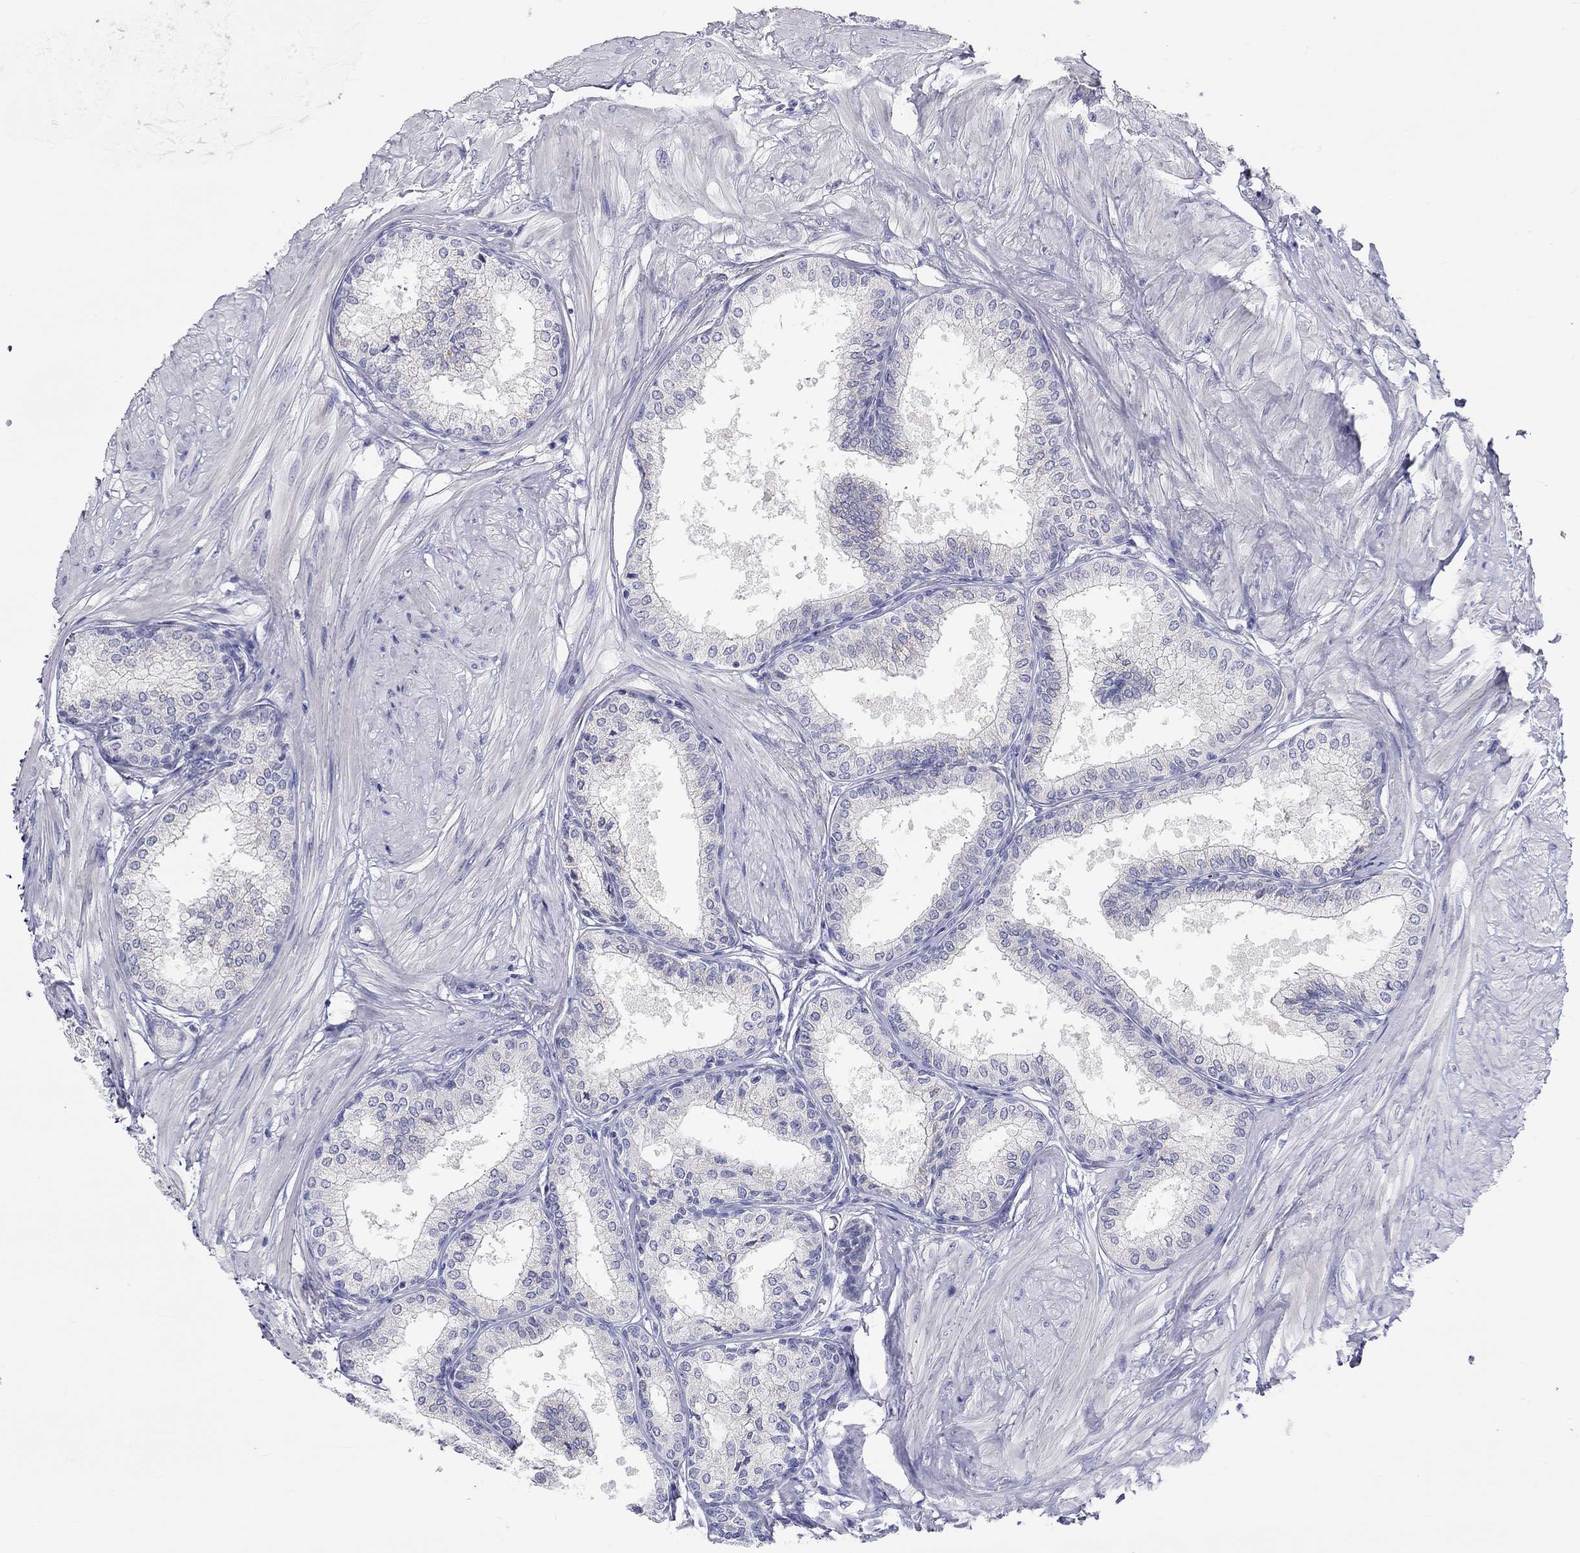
{"staining": {"intensity": "negative", "quantity": "none", "location": "none"}, "tissue": "prostate", "cell_type": "Glandular cells", "image_type": "normal", "snomed": [{"axis": "morphology", "description": "Normal tissue, NOS"}, {"axis": "topography", "description": "Prostate"}], "caption": "Immunohistochemistry (IHC) micrograph of normal human prostate stained for a protein (brown), which shows no positivity in glandular cells.", "gene": "ST7L", "patient": {"sex": "male", "age": 63}}